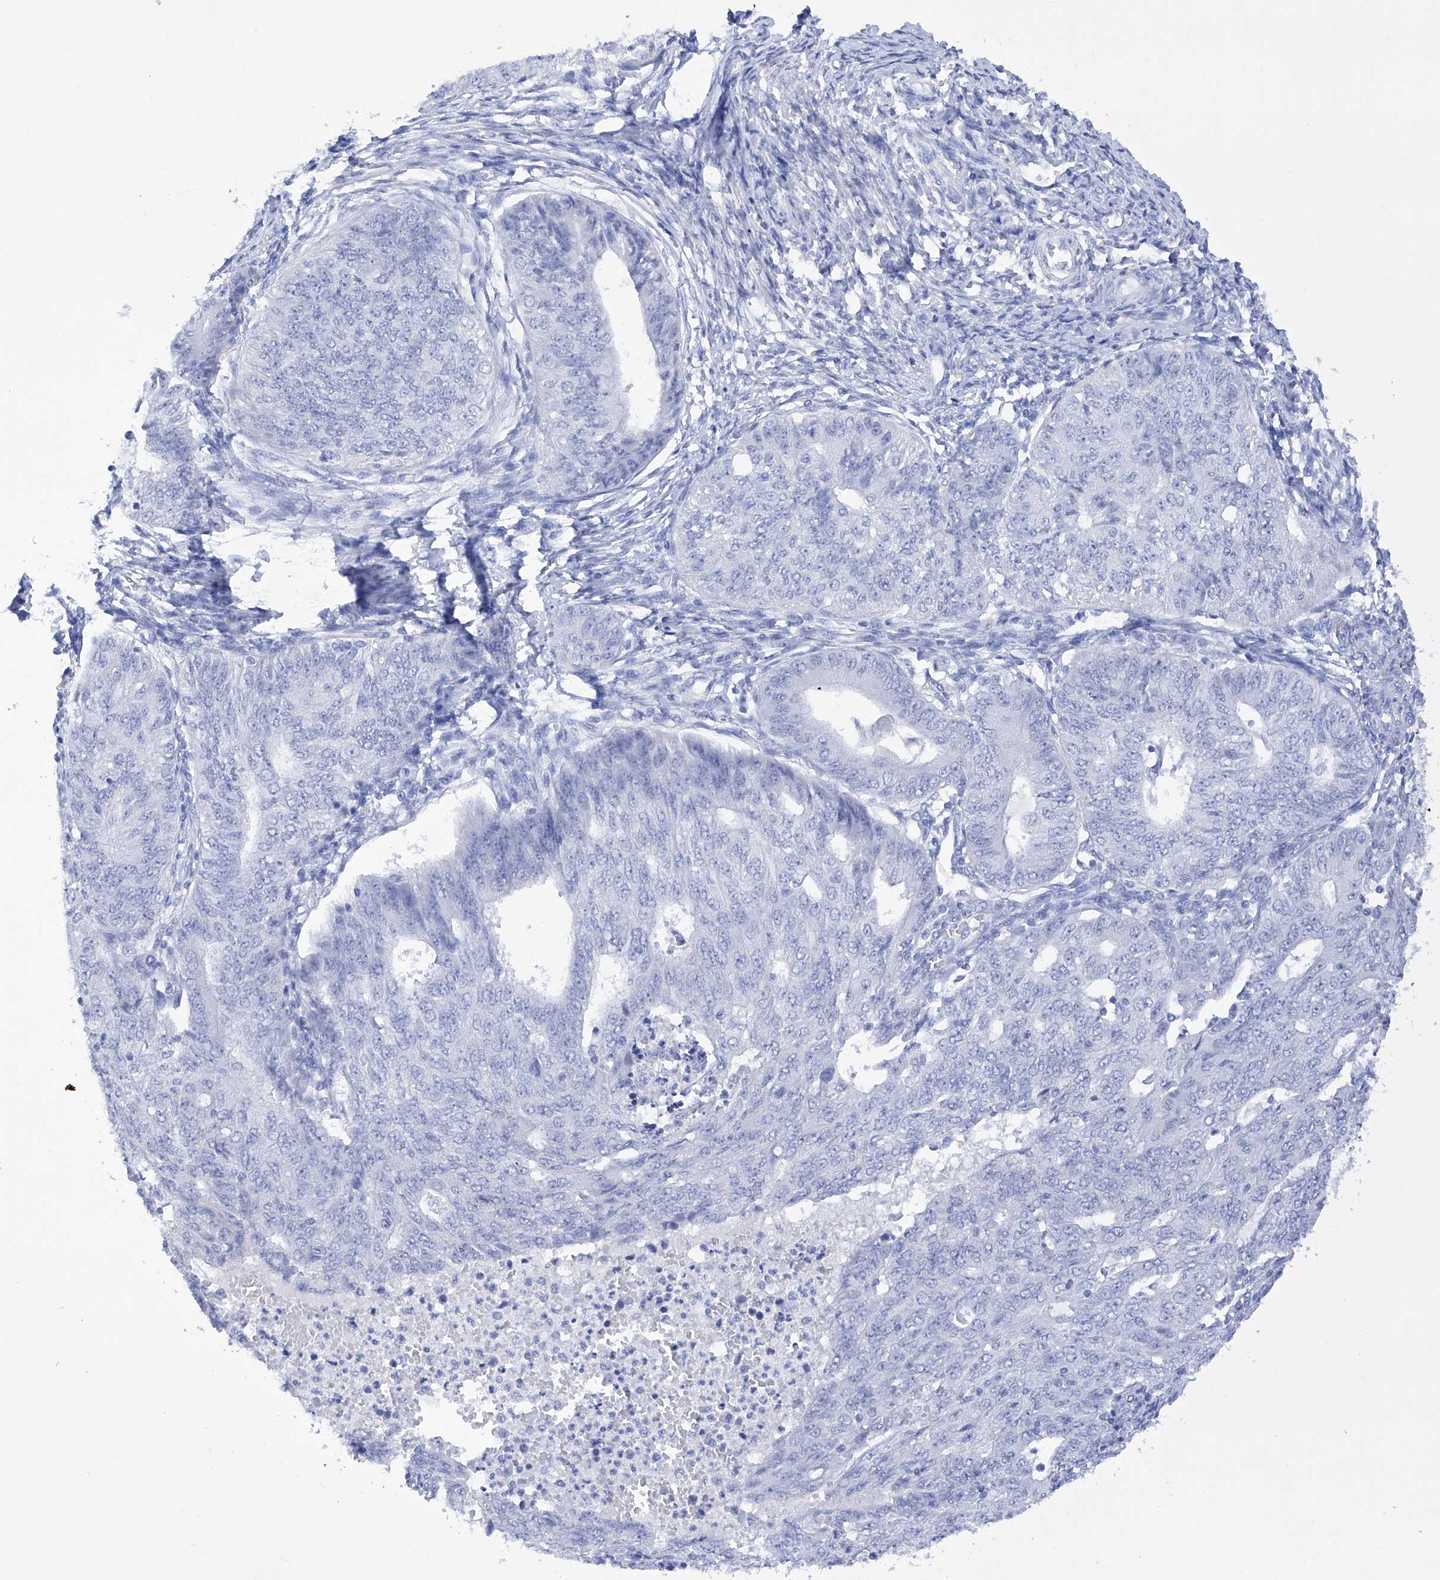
{"staining": {"intensity": "negative", "quantity": "none", "location": "none"}, "tissue": "endometrial cancer", "cell_type": "Tumor cells", "image_type": "cancer", "snomed": [{"axis": "morphology", "description": "Adenocarcinoma, NOS"}, {"axis": "topography", "description": "Endometrium"}], "caption": "Micrograph shows no significant protein staining in tumor cells of adenocarcinoma (endometrial).", "gene": "FLG", "patient": {"sex": "female", "age": 32}}